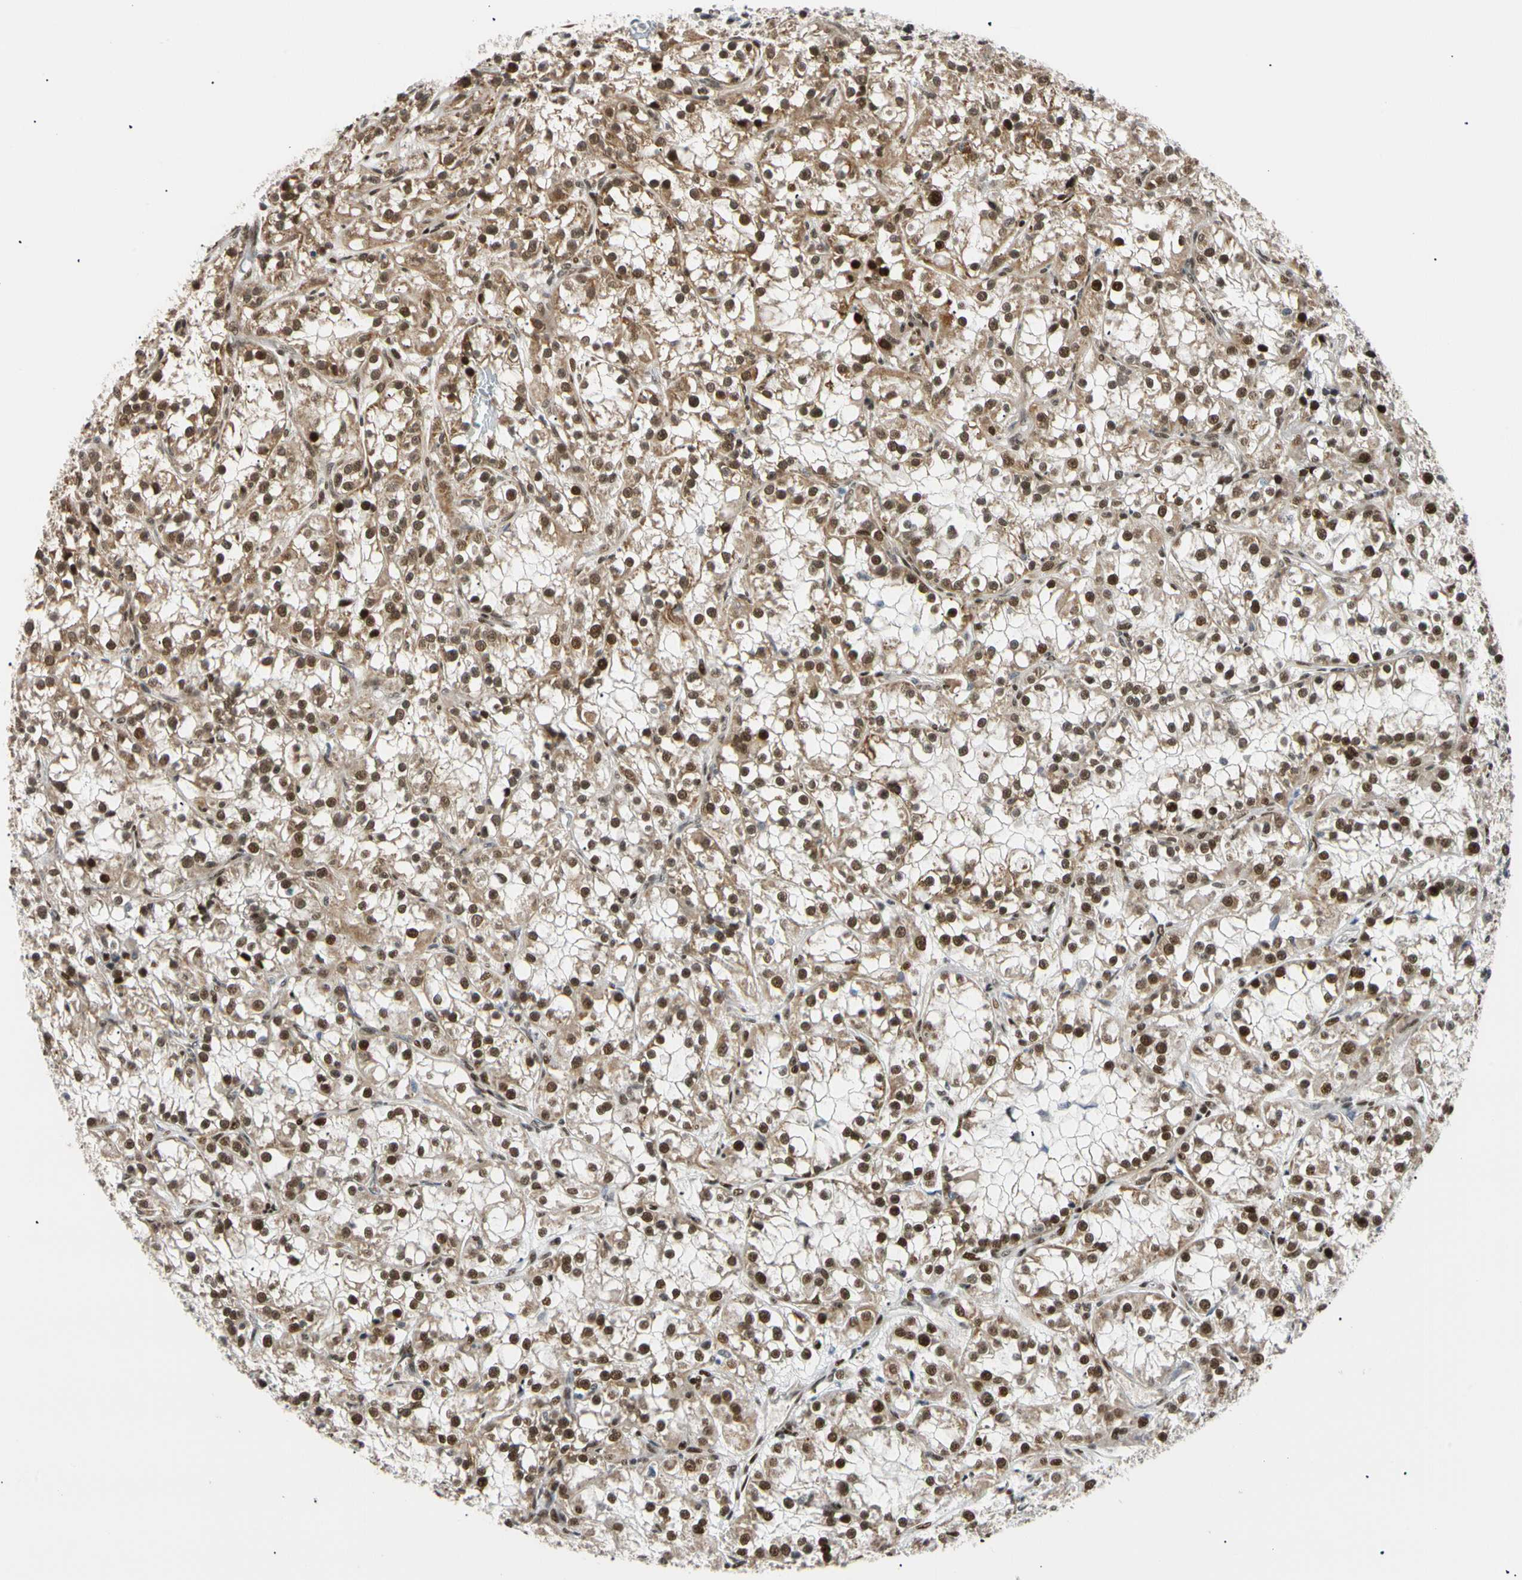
{"staining": {"intensity": "moderate", "quantity": ">75%", "location": "cytoplasmic/membranous,nuclear"}, "tissue": "renal cancer", "cell_type": "Tumor cells", "image_type": "cancer", "snomed": [{"axis": "morphology", "description": "Adenocarcinoma, NOS"}, {"axis": "topography", "description": "Kidney"}], "caption": "A brown stain highlights moderate cytoplasmic/membranous and nuclear staining of a protein in human renal adenocarcinoma tumor cells.", "gene": "E2F1", "patient": {"sex": "female", "age": 52}}